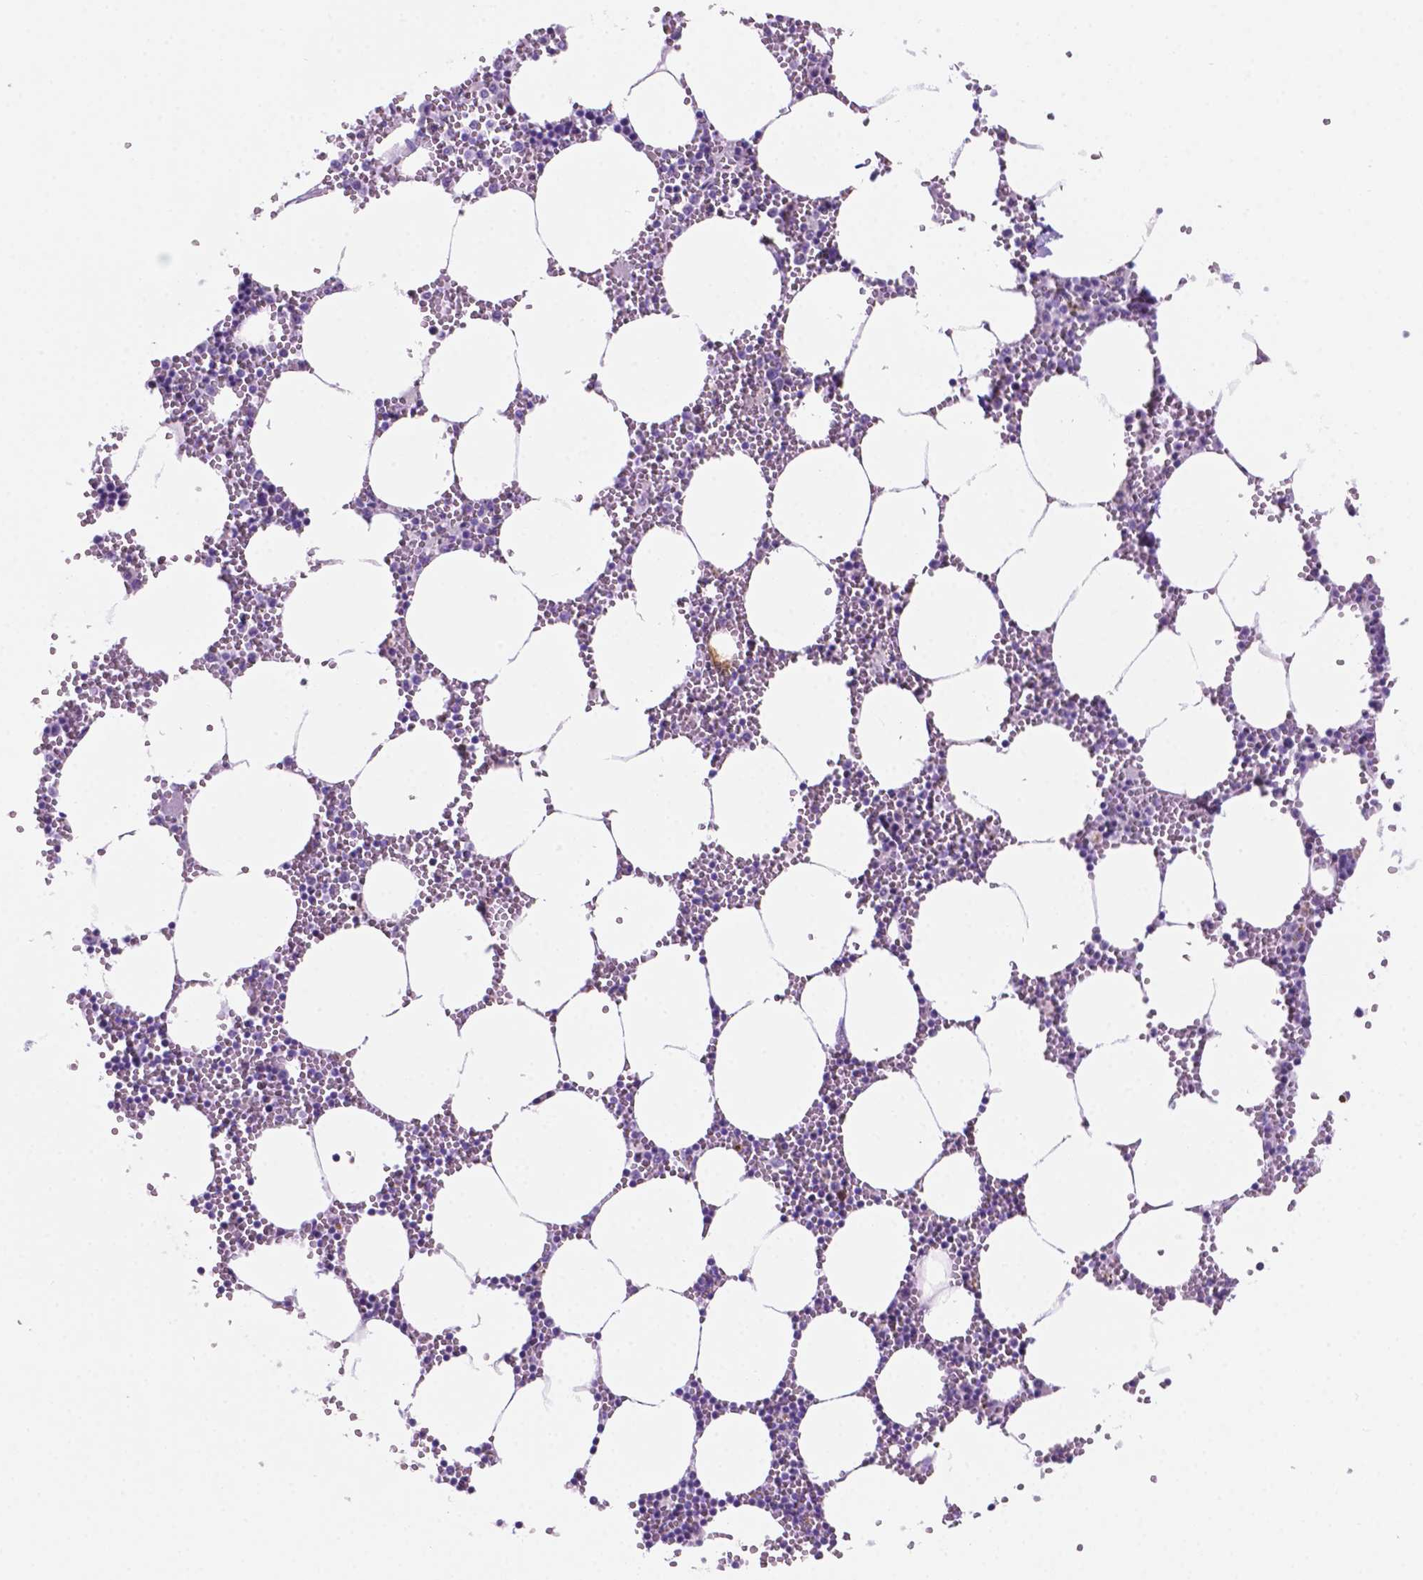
{"staining": {"intensity": "negative", "quantity": "none", "location": "none"}, "tissue": "bone marrow", "cell_type": "Hematopoietic cells", "image_type": "normal", "snomed": [{"axis": "morphology", "description": "Normal tissue, NOS"}, {"axis": "topography", "description": "Bone marrow"}], "caption": "DAB immunohistochemical staining of normal bone marrow shows no significant staining in hematopoietic cells. (Brightfield microscopy of DAB IHC at high magnification).", "gene": "GRIN2B", "patient": {"sex": "male", "age": 54}}